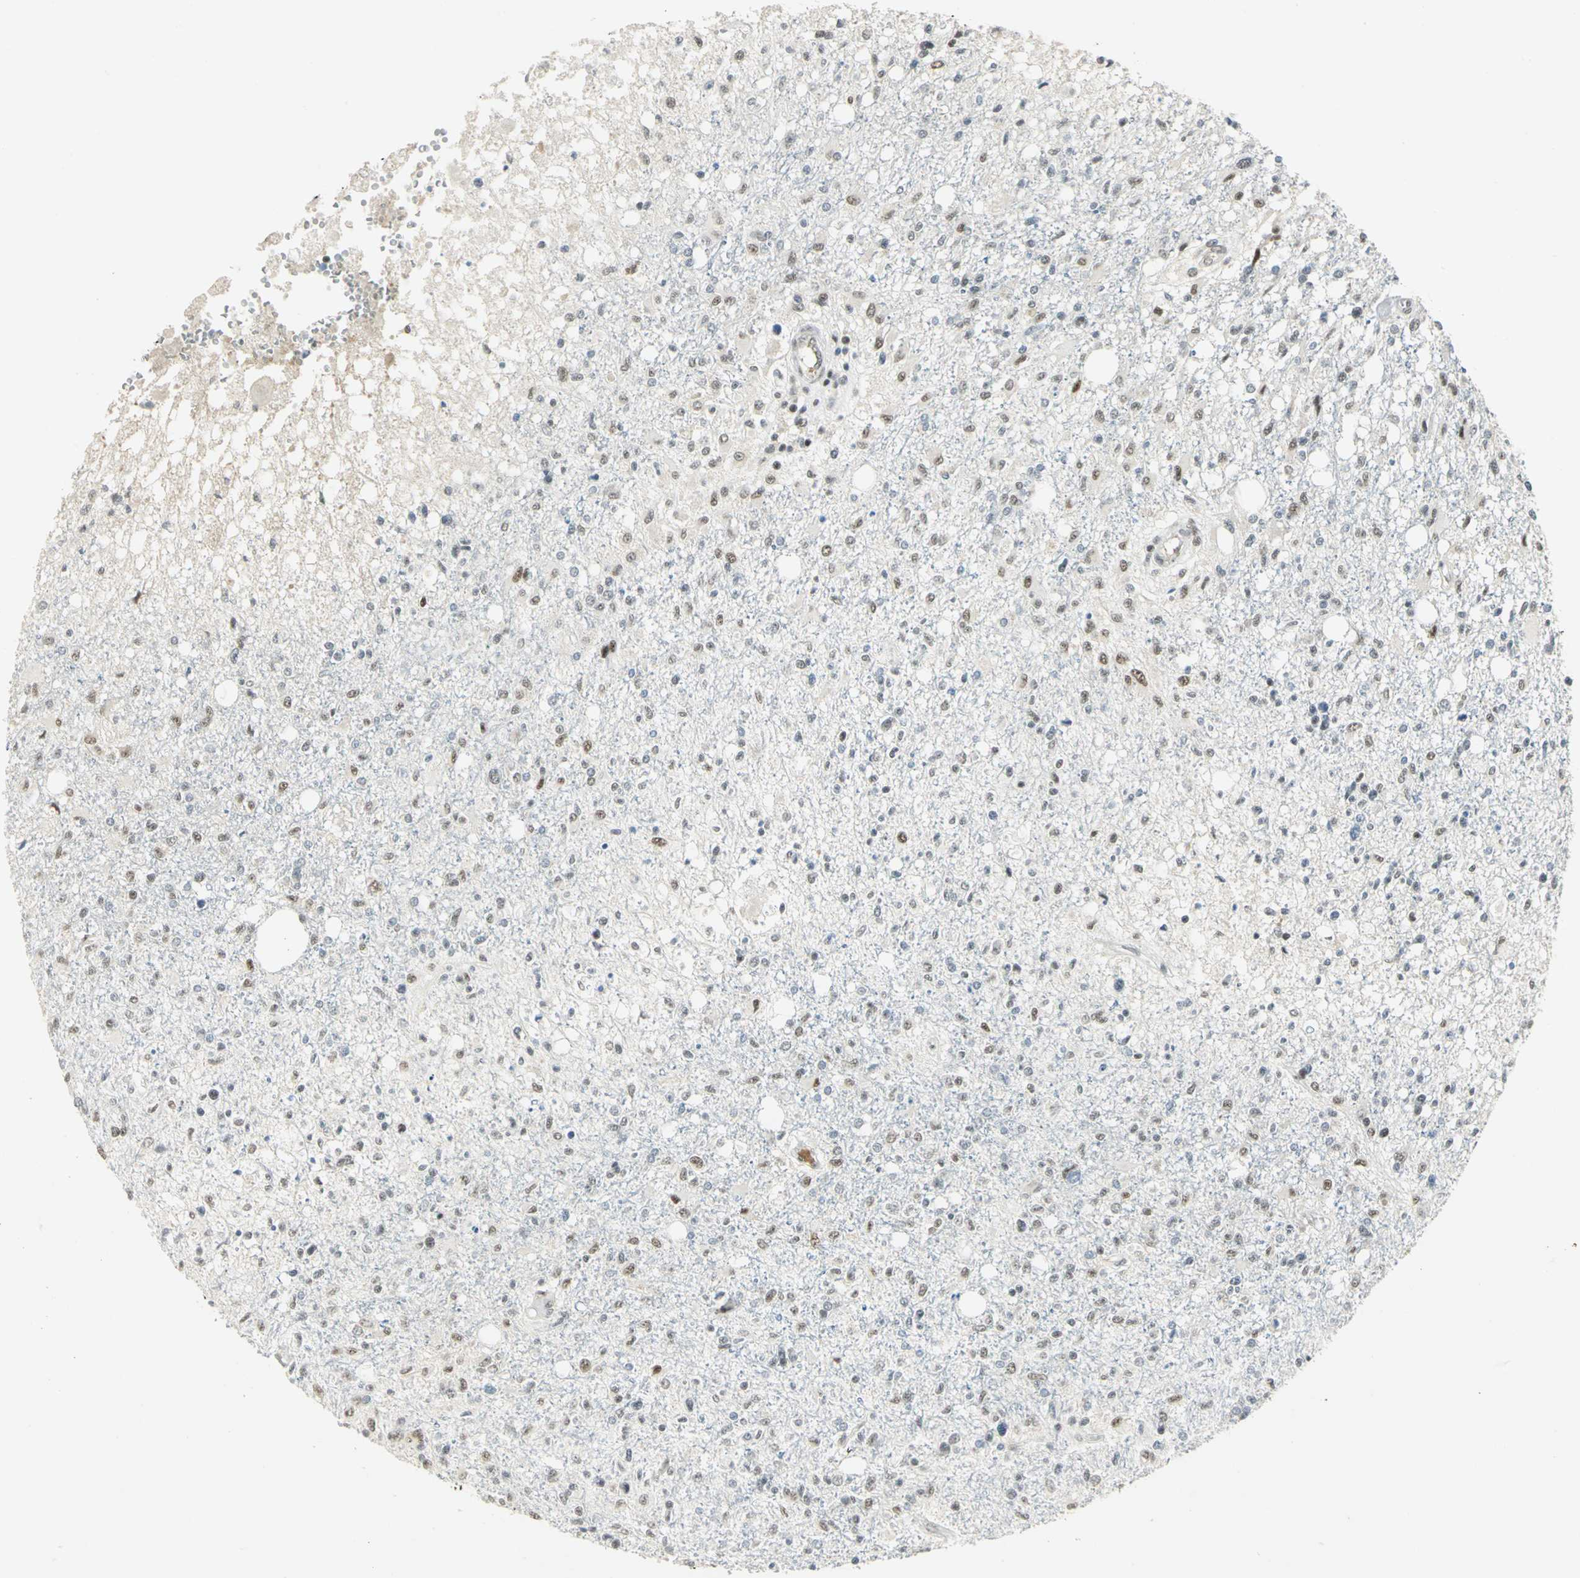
{"staining": {"intensity": "moderate", "quantity": "25%-75%", "location": "nuclear"}, "tissue": "glioma", "cell_type": "Tumor cells", "image_type": "cancer", "snomed": [{"axis": "morphology", "description": "Glioma, malignant, High grade"}, {"axis": "topography", "description": "Cerebral cortex"}], "caption": "There is medium levels of moderate nuclear staining in tumor cells of glioma, as demonstrated by immunohistochemical staining (brown color).", "gene": "CCNT1", "patient": {"sex": "male", "age": 76}}